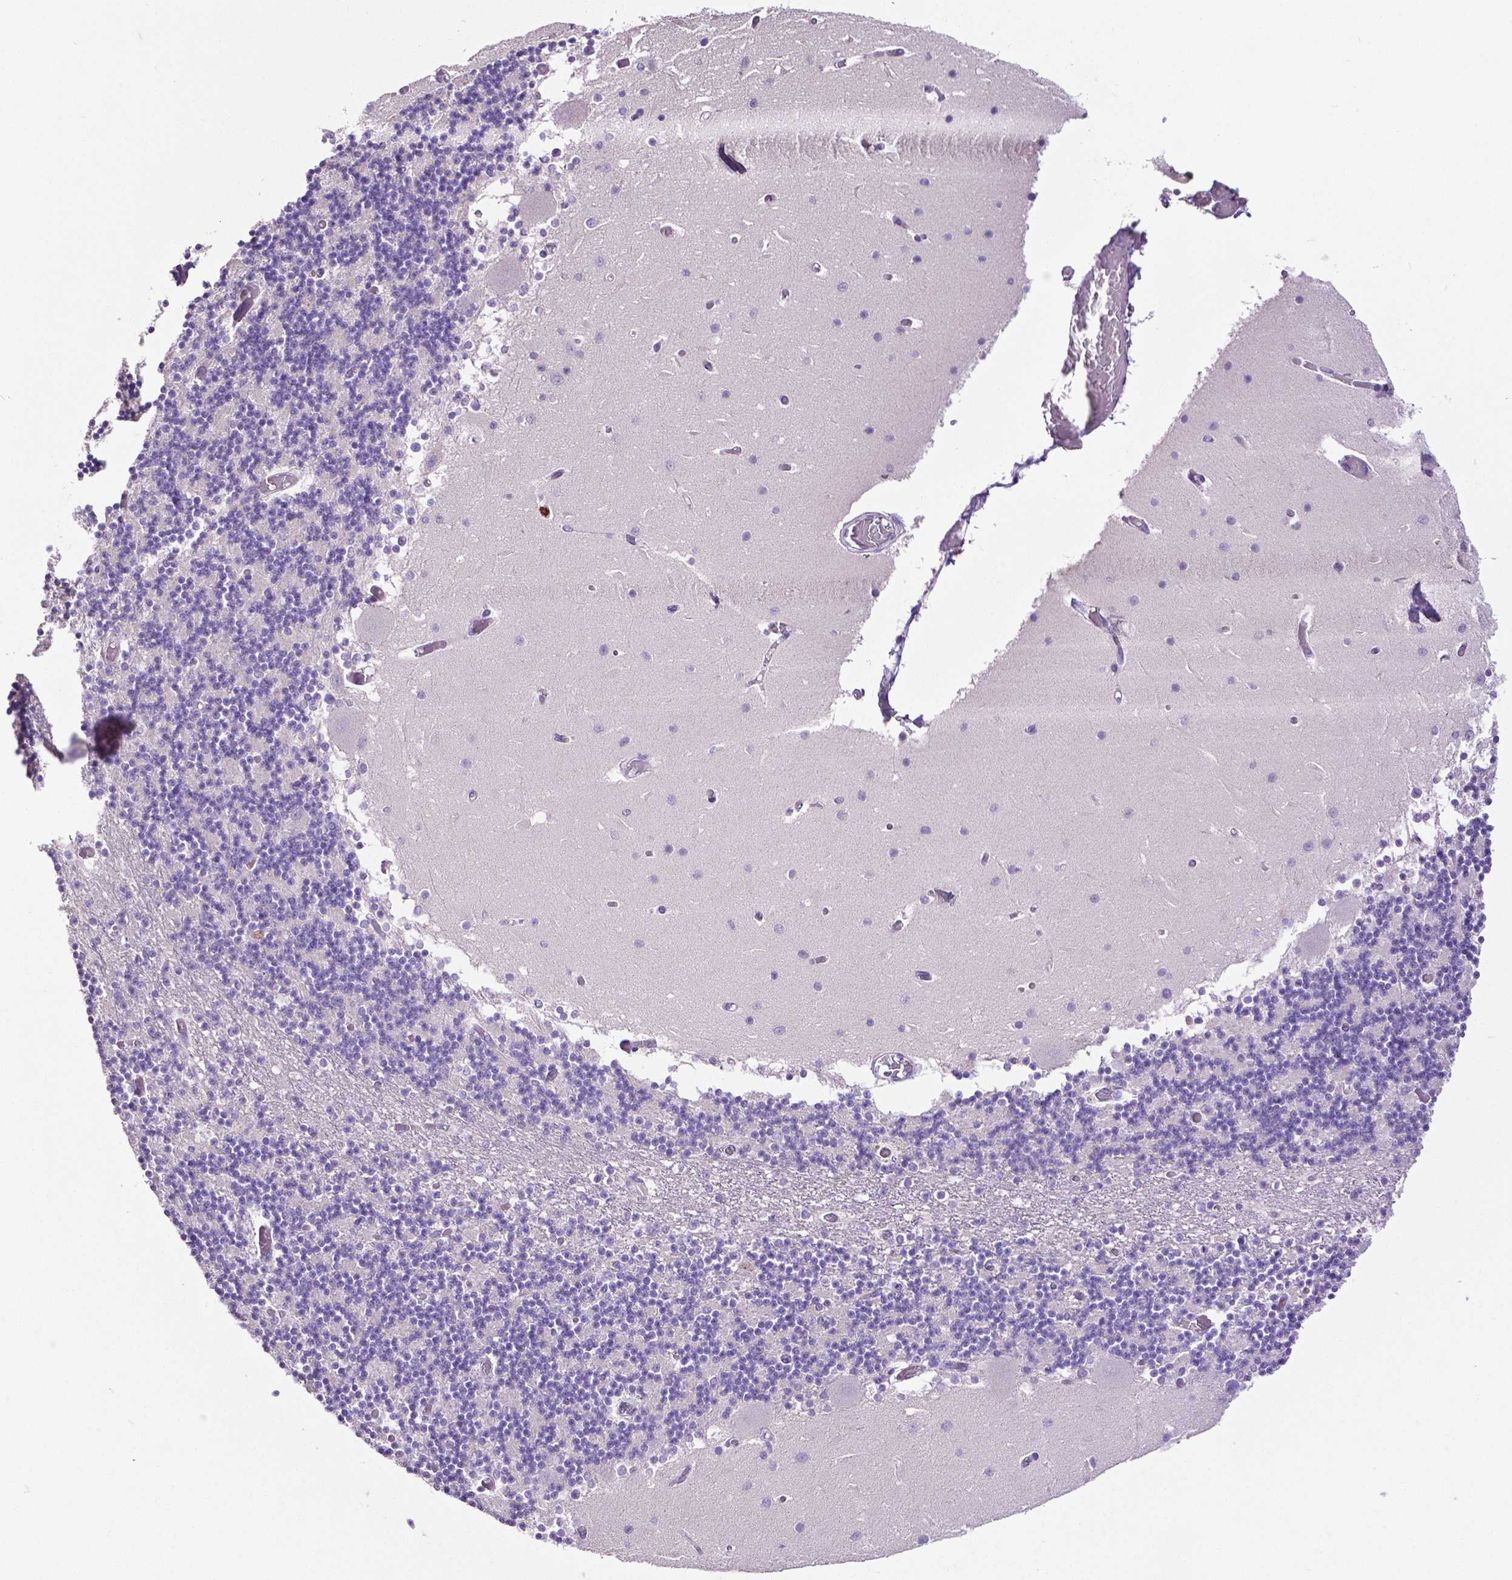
{"staining": {"intensity": "negative", "quantity": "none", "location": "none"}, "tissue": "cerebellum", "cell_type": "Cells in granular layer", "image_type": "normal", "snomed": [{"axis": "morphology", "description": "Normal tissue, NOS"}, {"axis": "topography", "description": "Cerebellum"}], "caption": "Immunohistochemistry (IHC) image of unremarkable cerebellum: cerebellum stained with DAB reveals no significant protein expression in cells in granular layer. (Brightfield microscopy of DAB immunohistochemistry (IHC) at high magnification).", "gene": "MMP9", "patient": {"sex": "female", "age": 28}}